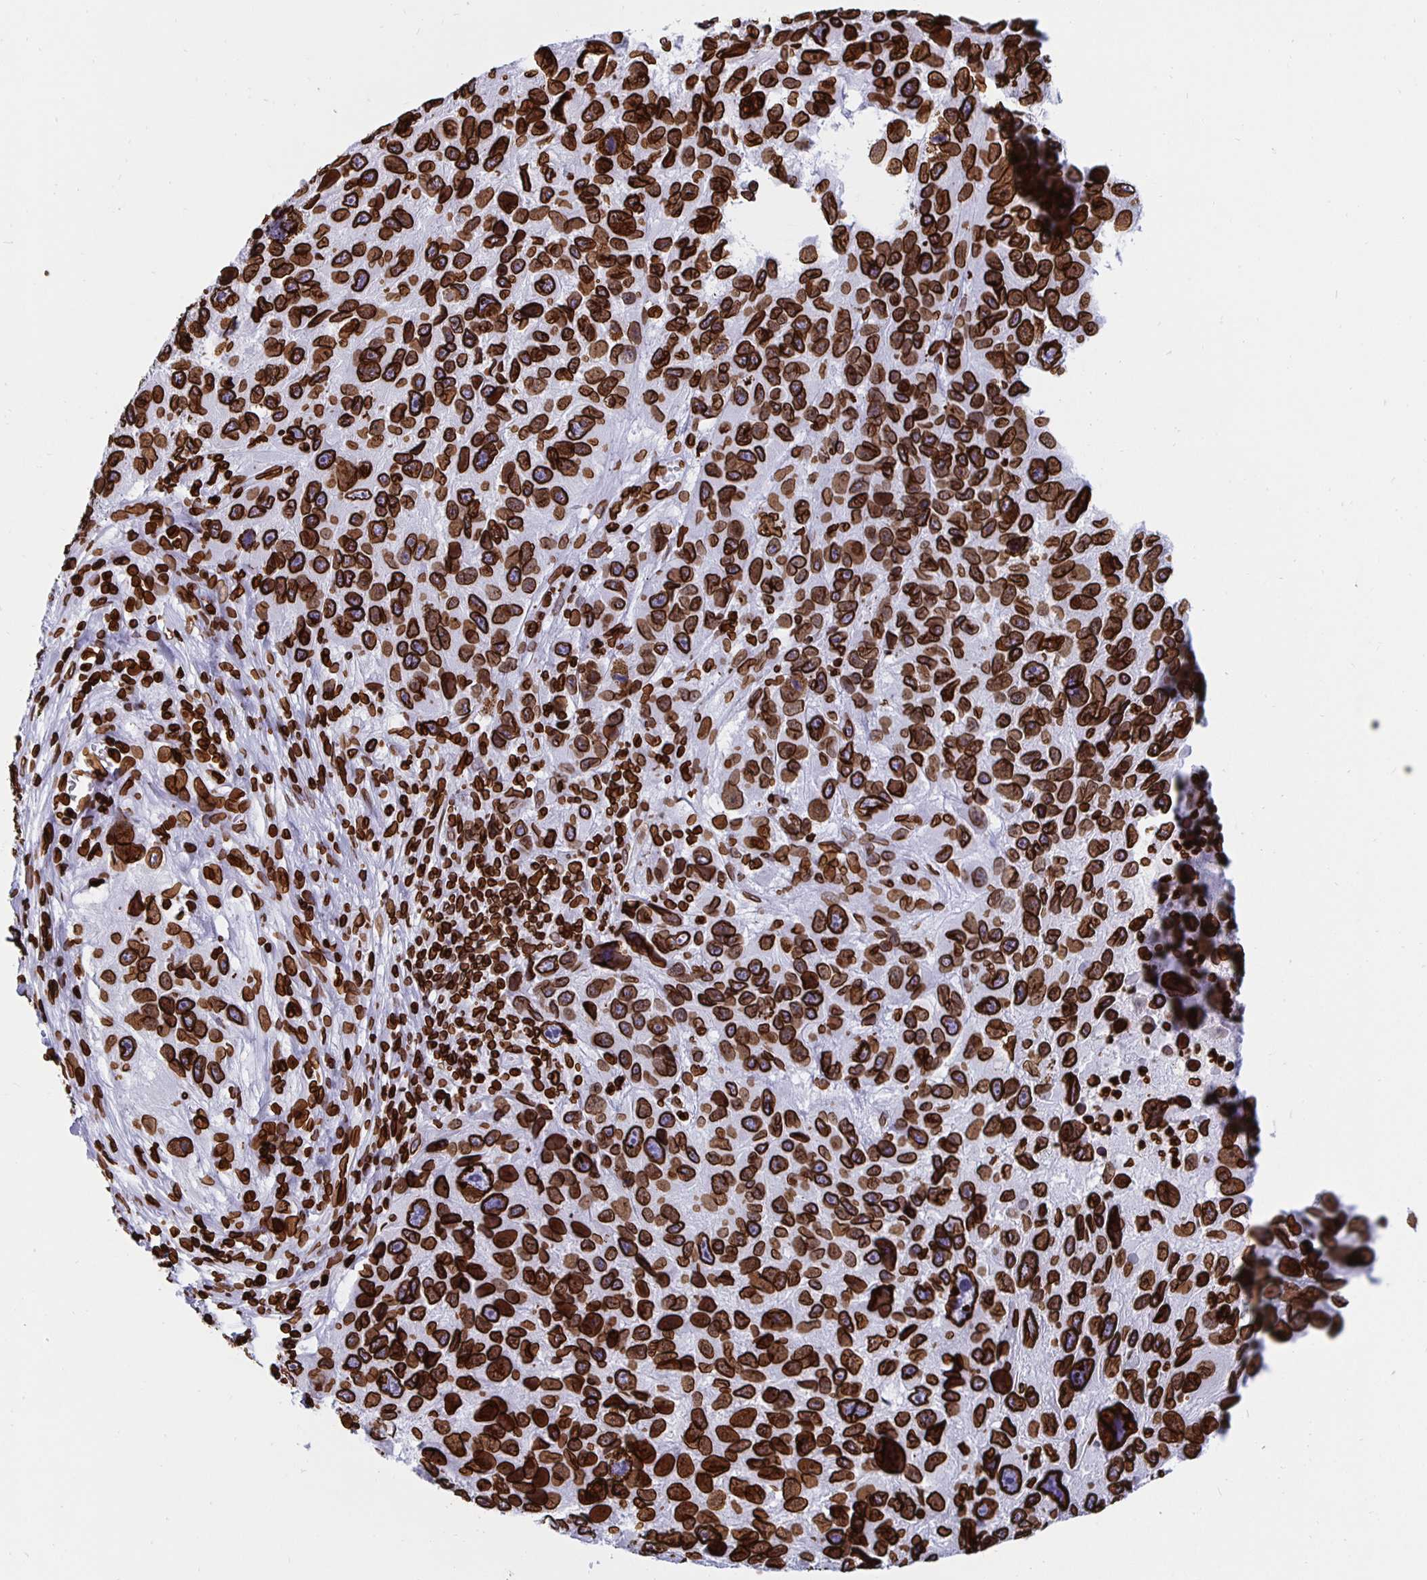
{"staining": {"intensity": "strong", "quantity": ">75%", "location": "cytoplasmic/membranous,nuclear"}, "tissue": "melanoma", "cell_type": "Tumor cells", "image_type": "cancer", "snomed": [{"axis": "morphology", "description": "Malignant melanoma, NOS"}, {"axis": "topography", "description": "Skin"}], "caption": "Melanoma stained for a protein demonstrates strong cytoplasmic/membranous and nuclear positivity in tumor cells. (Stains: DAB (3,3'-diaminobenzidine) in brown, nuclei in blue, Microscopy: brightfield microscopy at high magnification).", "gene": "LMNB1", "patient": {"sex": "male", "age": 53}}